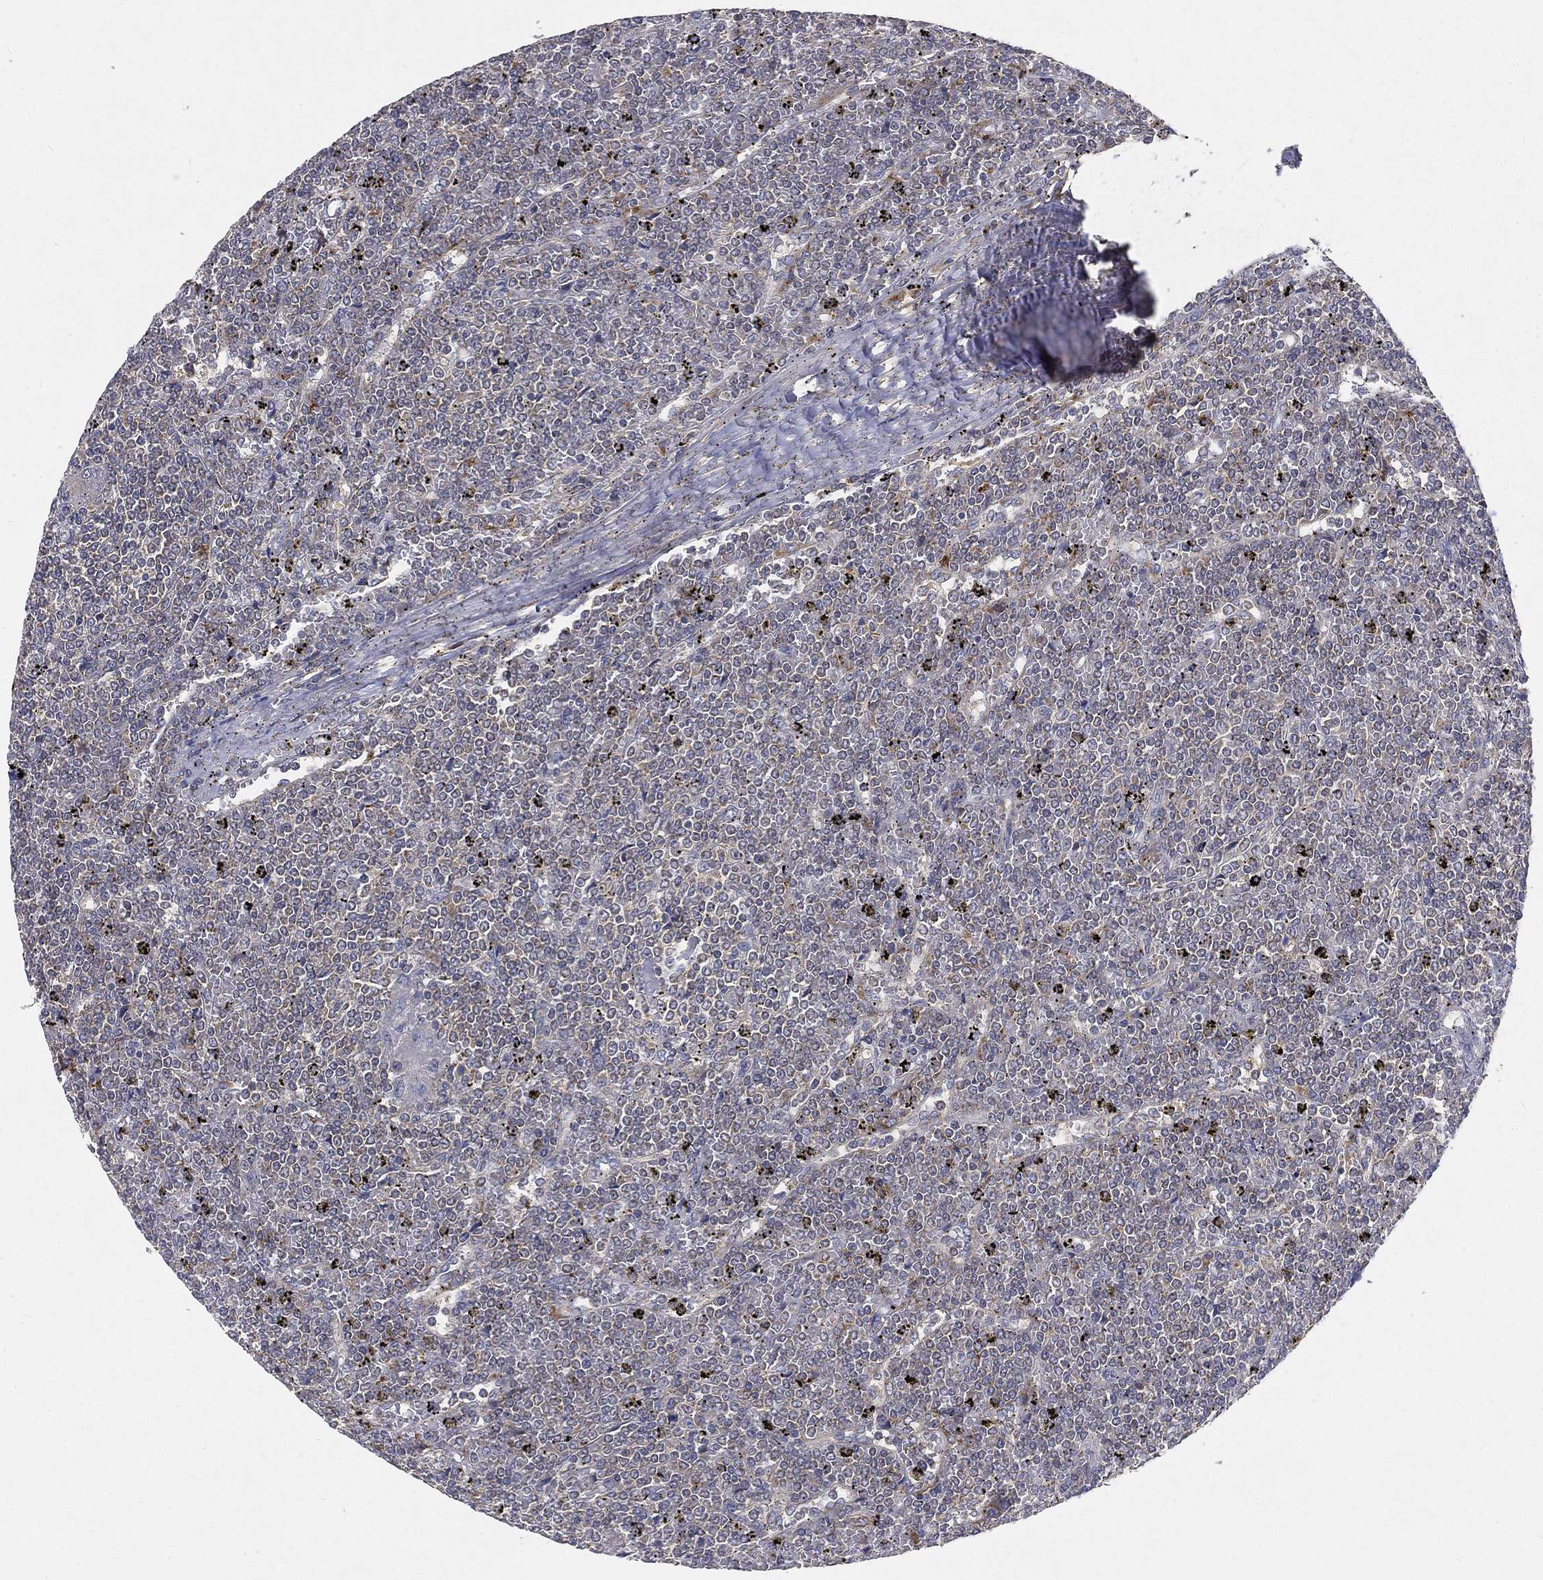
{"staining": {"intensity": "negative", "quantity": "none", "location": "none"}, "tissue": "lymphoma", "cell_type": "Tumor cells", "image_type": "cancer", "snomed": [{"axis": "morphology", "description": "Malignant lymphoma, non-Hodgkin's type, Low grade"}, {"axis": "topography", "description": "Spleen"}], "caption": "High power microscopy micrograph of an IHC photomicrograph of lymphoma, revealing no significant expression in tumor cells.", "gene": "CTSL", "patient": {"sex": "female", "age": 19}}